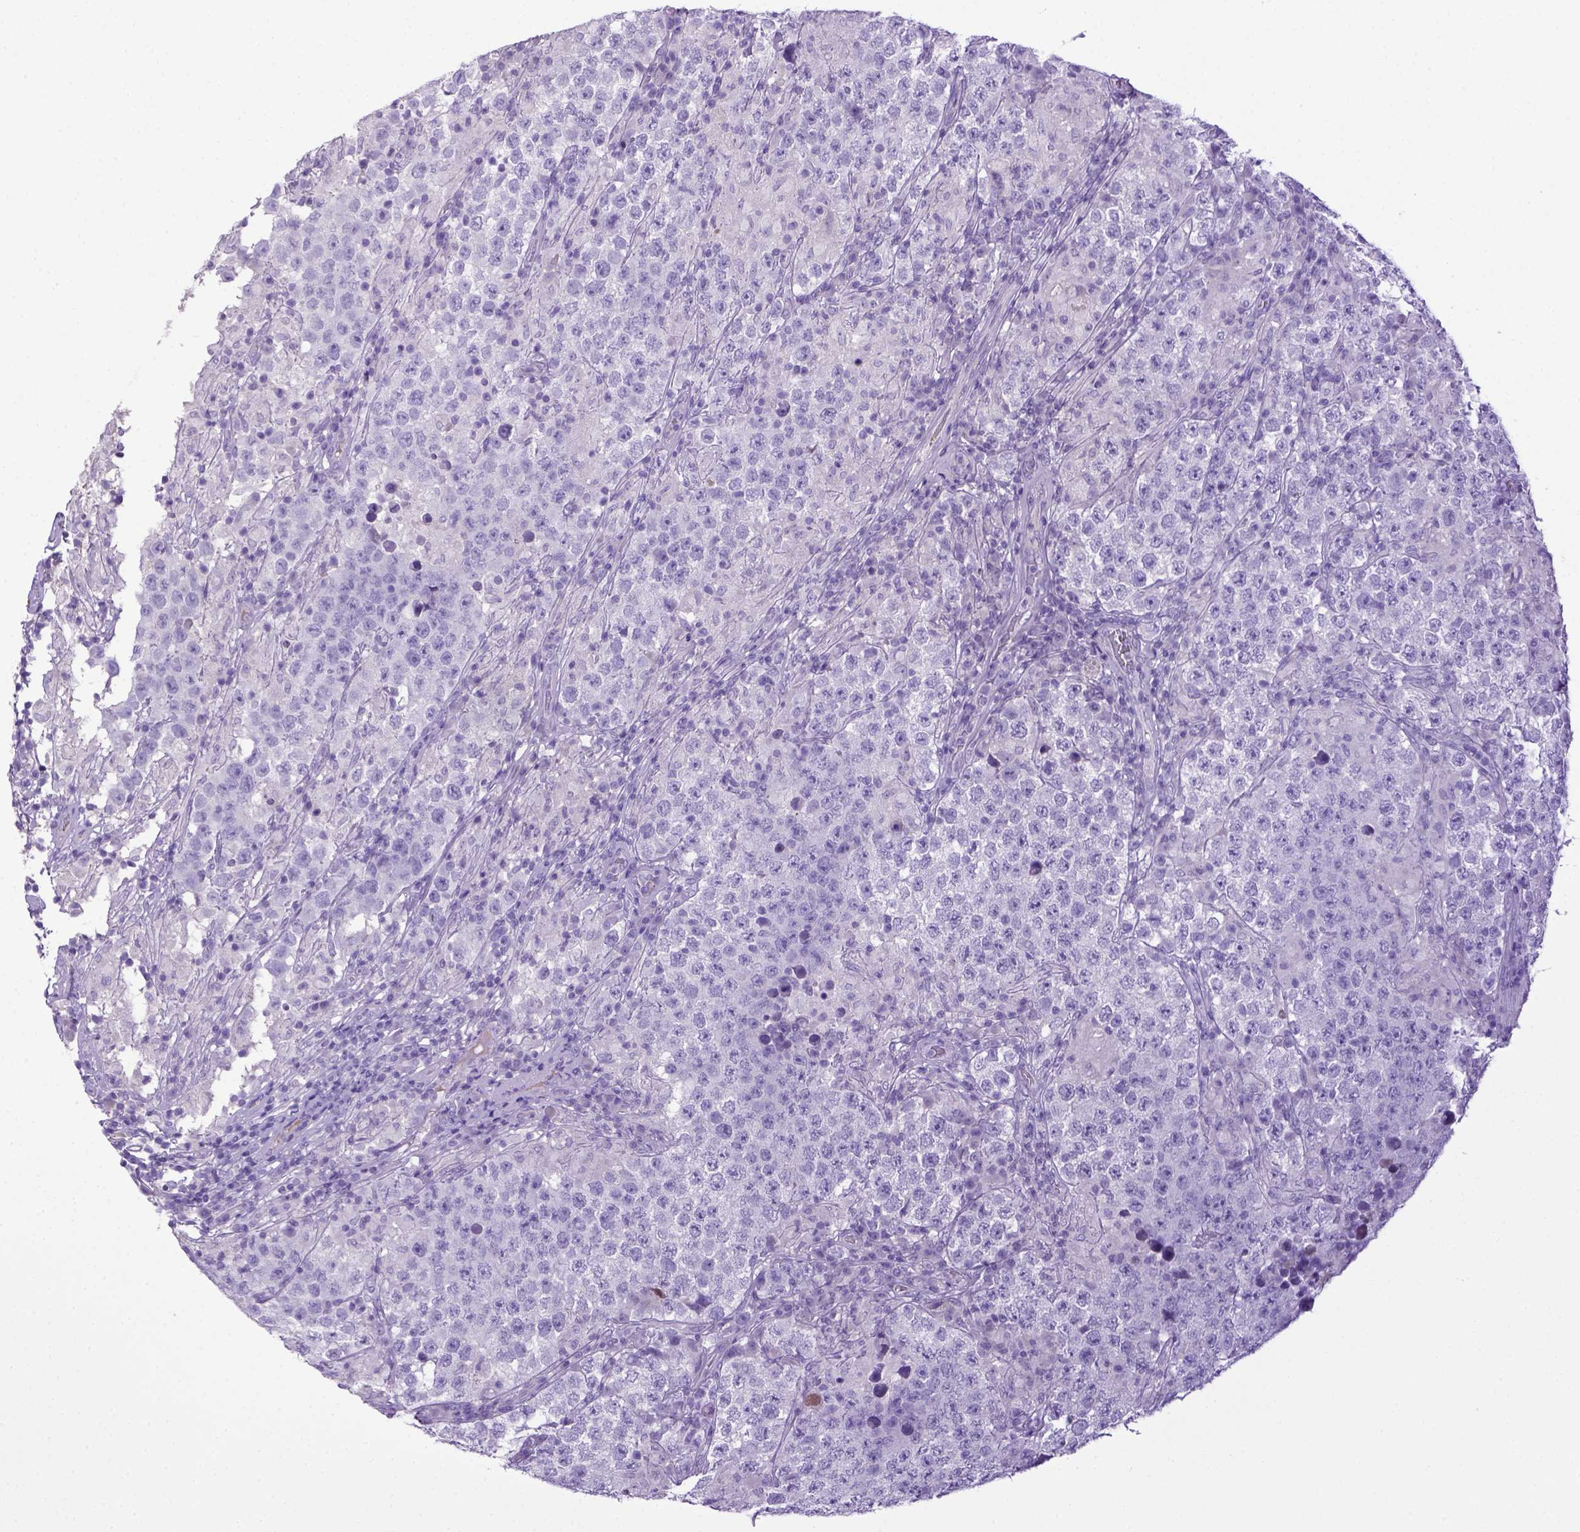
{"staining": {"intensity": "negative", "quantity": "none", "location": "none"}, "tissue": "testis cancer", "cell_type": "Tumor cells", "image_type": "cancer", "snomed": [{"axis": "morphology", "description": "Seminoma, NOS"}, {"axis": "morphology", "description": "Carcinoma, Embryonal, NOS"}, {"axis": "topography", "description": "Testis"}], "caption": "DAB (3,3'-diaminobenzidine) immunohistochemical staining of human testis cancer shows no significant positivity in tumor cells.", "gene": "ITIH4", "patient": {"sex": "male", "age": 41}}